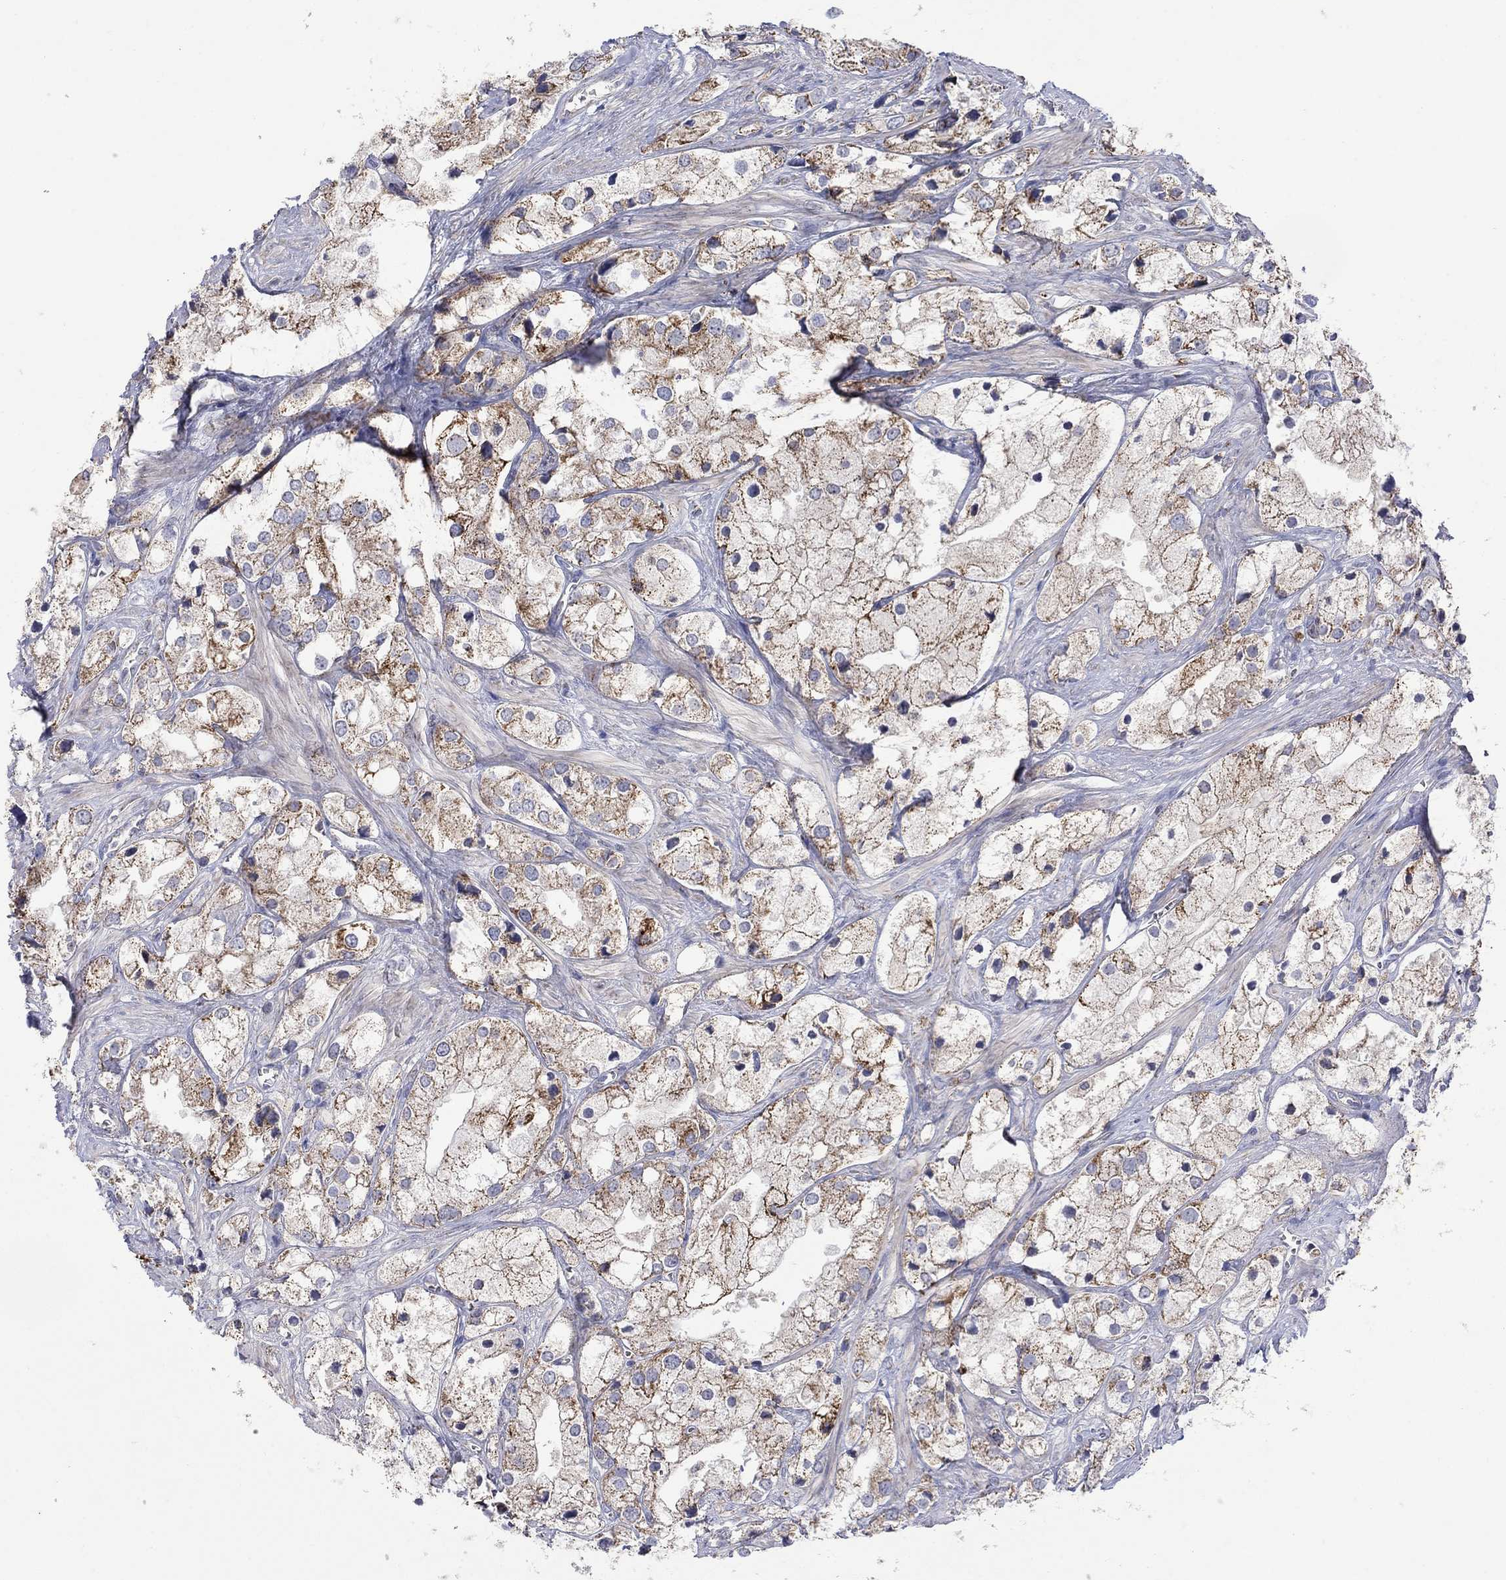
{"staining": {"intensity": "moderate", "quantity": "25%-75%", "location": "cytoplasmic/membranous"}, "tissue": "prostate cancer", "cell_type": "Tumor cells", "image_type": "cancer", "snomed": [{"axis": "morphology", "description": "Adenocarcinoma, NOS"}, {"axis": "topography", "description": "Prostate and seminal vesicle, NOS"}, {"axis": "topography", "description": "Prostate"}], "caption": "There is medium levels of moderate cytoplasmic/membranous expression in tumor cells of prostate adenocarcinoma, as demonstrated by immunohistochemical staining (brown color).", "gene": "HPS5", "patient": {"sex": "male", "age": 79}}